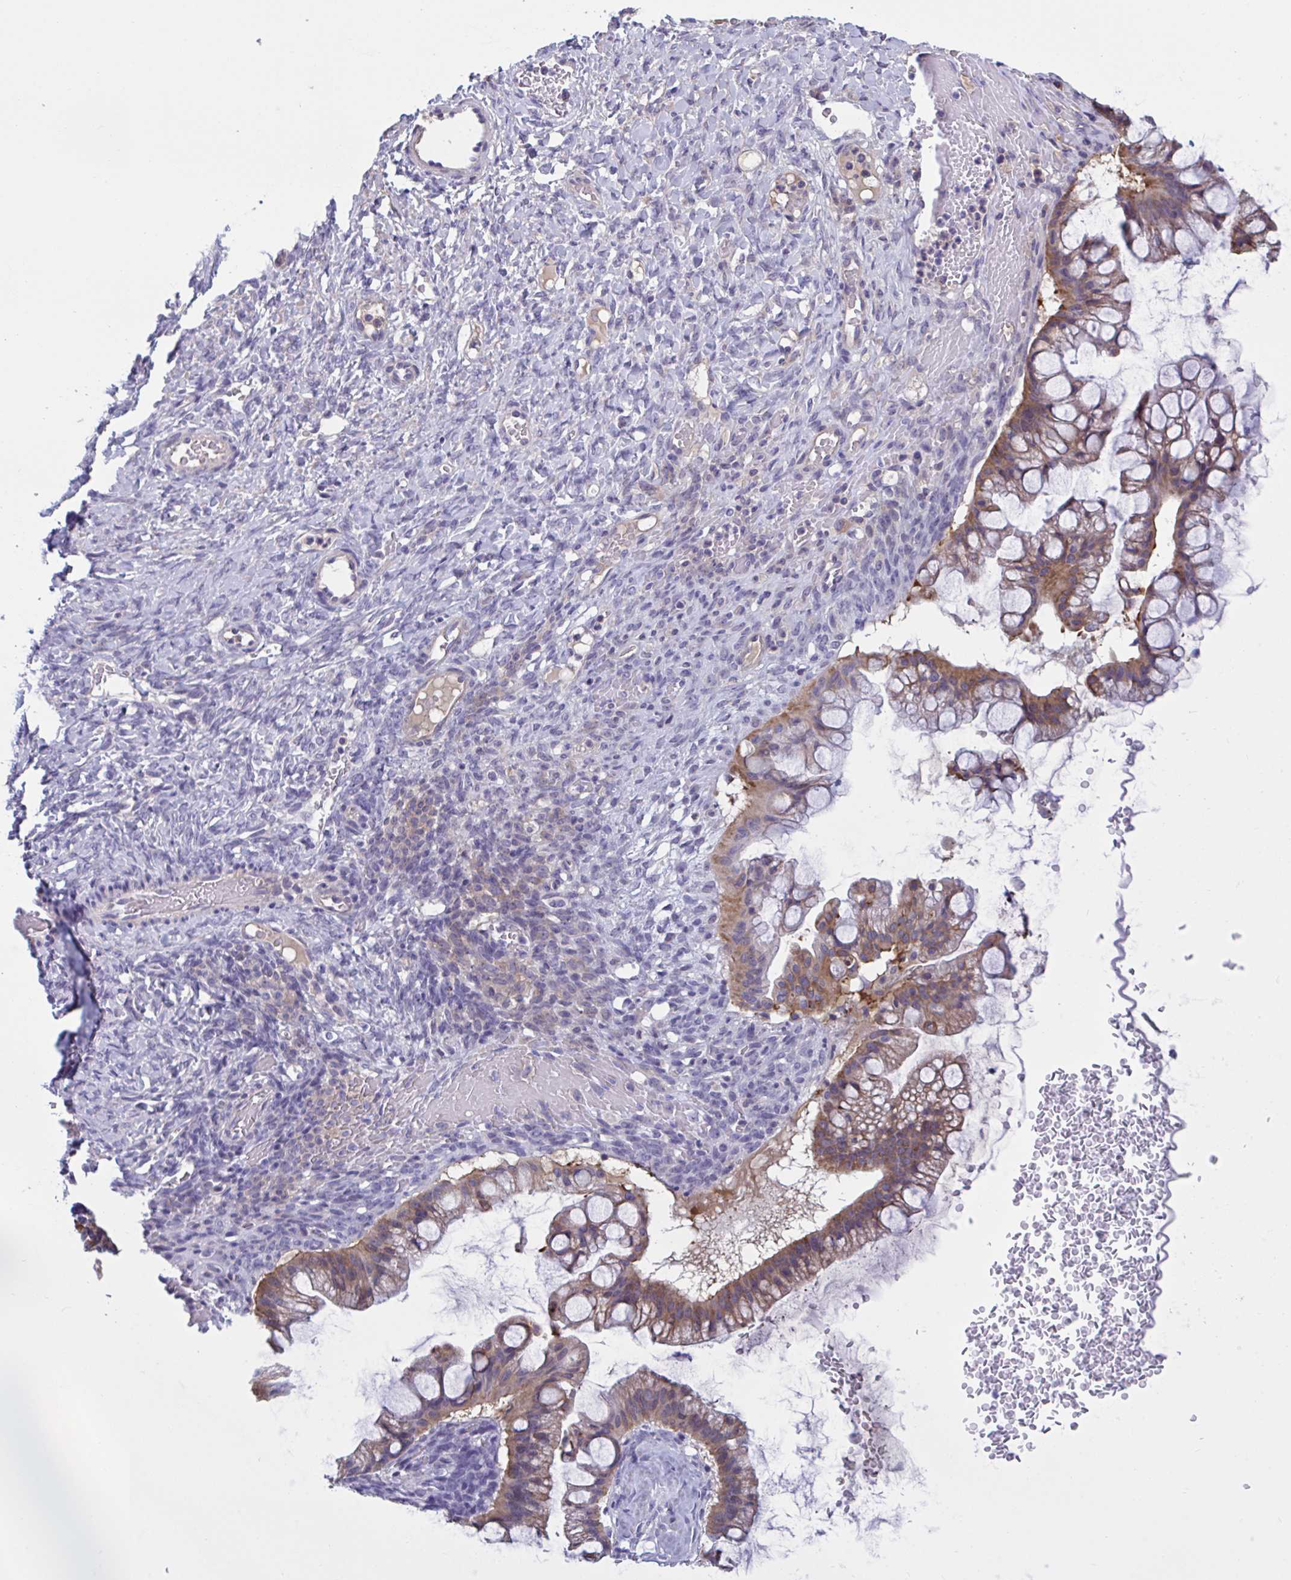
{"staining": {"intensity": "moderate", "quantity": ">75%", "location": "cytoplasmic/membranous"}, "tissue": "ovarian cancer", "cell_type": "Tumor cells", "image_type": "cancer", "snomed": [{"axis": "morphology", "description": "Cystadenocarcinoma, mucinous, NOS"}, {"axis": "topography", "description": "Ovary"}], "caption": "Mucinous cystadenocarcinoma (ovarian) stained with DAB (3,3'-diaminobenzidine) IHC reveals medium levels of moderate cytoplasmic/membranous positivity in approximately >75% of tumor cells.", "gene": "MS4A14", "patient": {"sex": "female", "age": 73}}